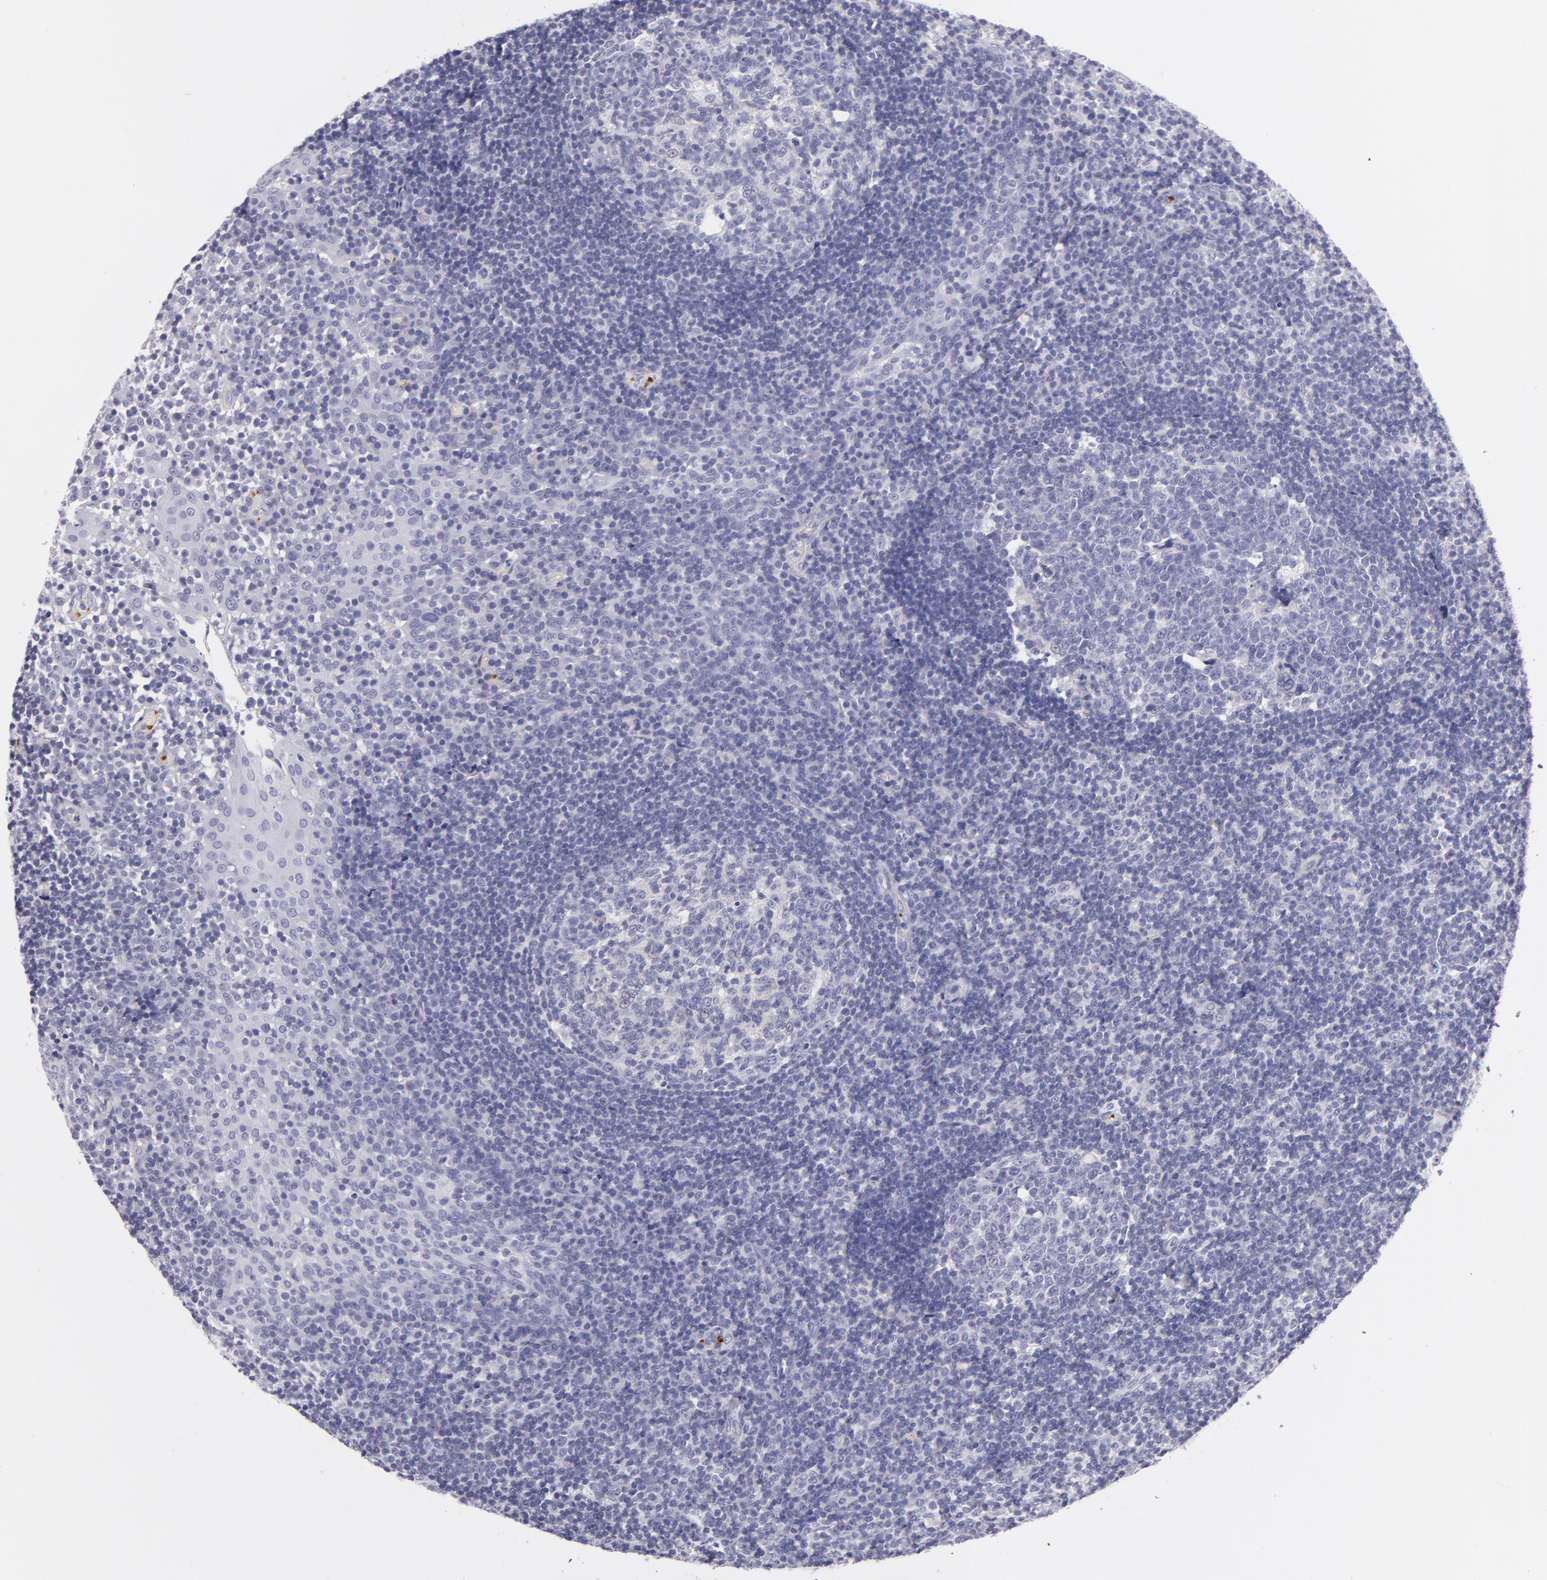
{"staining": {"intensity": "negative", "quantity": "none", "location": "none"}, "tissue": "tonsil", "cell_type": "Germinal center cells", "image_type": "normal", "snomed": [{"axis": "morphology", "description": "Normal tissue, NOS"}, {"axis": "topography", "description": "Tonsil"}], "caption": "The photomicrograph displays no significant positivity in germinal center cells of tonsil. (DAB (3,3'-diaminobenzidine) immunohistochemistry visualized using brightfield microscopy, high magnification).", "gene": "GP1BA", "patient": {"sex": "female", "age": 40}}